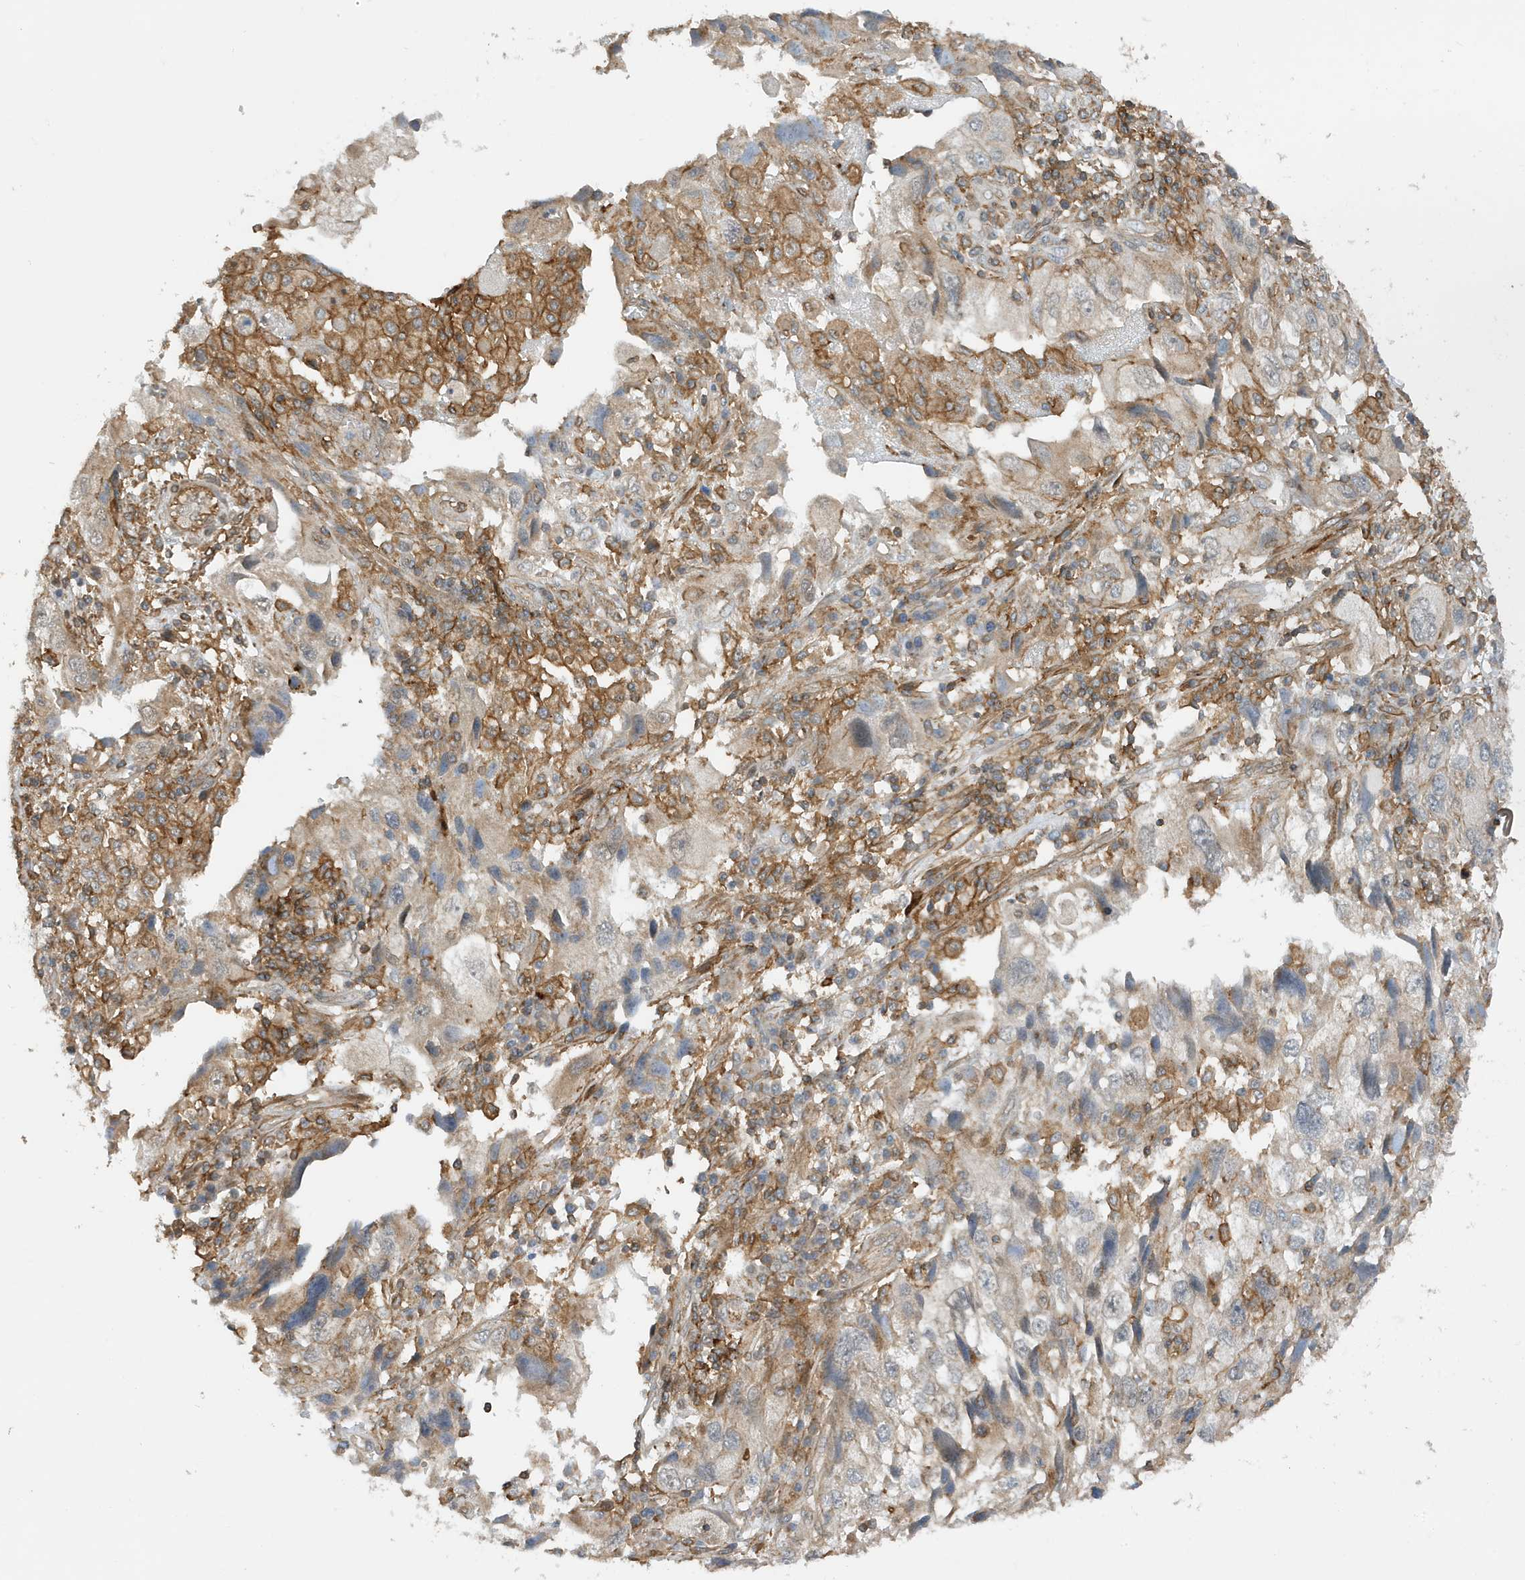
{"staining": {"intensity": "moderate", "quantity": "<25%", "location": "cytoplasmic/membranous"}, "tissue": "endometrial cancer", "cell_type": "Tumor cells", "image_type": "cancer", "snomed": [{"axis": "morphology", "description": "Adenocarcinoma, NOS"}, {"axis": "topography", "description": "Endometrium"}], "caption": "Protein staining reveals moderate cytoplasmic/membranous positivity in about <25% of tumor cells in adenocarcinoma (endometrial).", "gene": "TATDN3", "patient": {"sex": "female", "age": 49}}